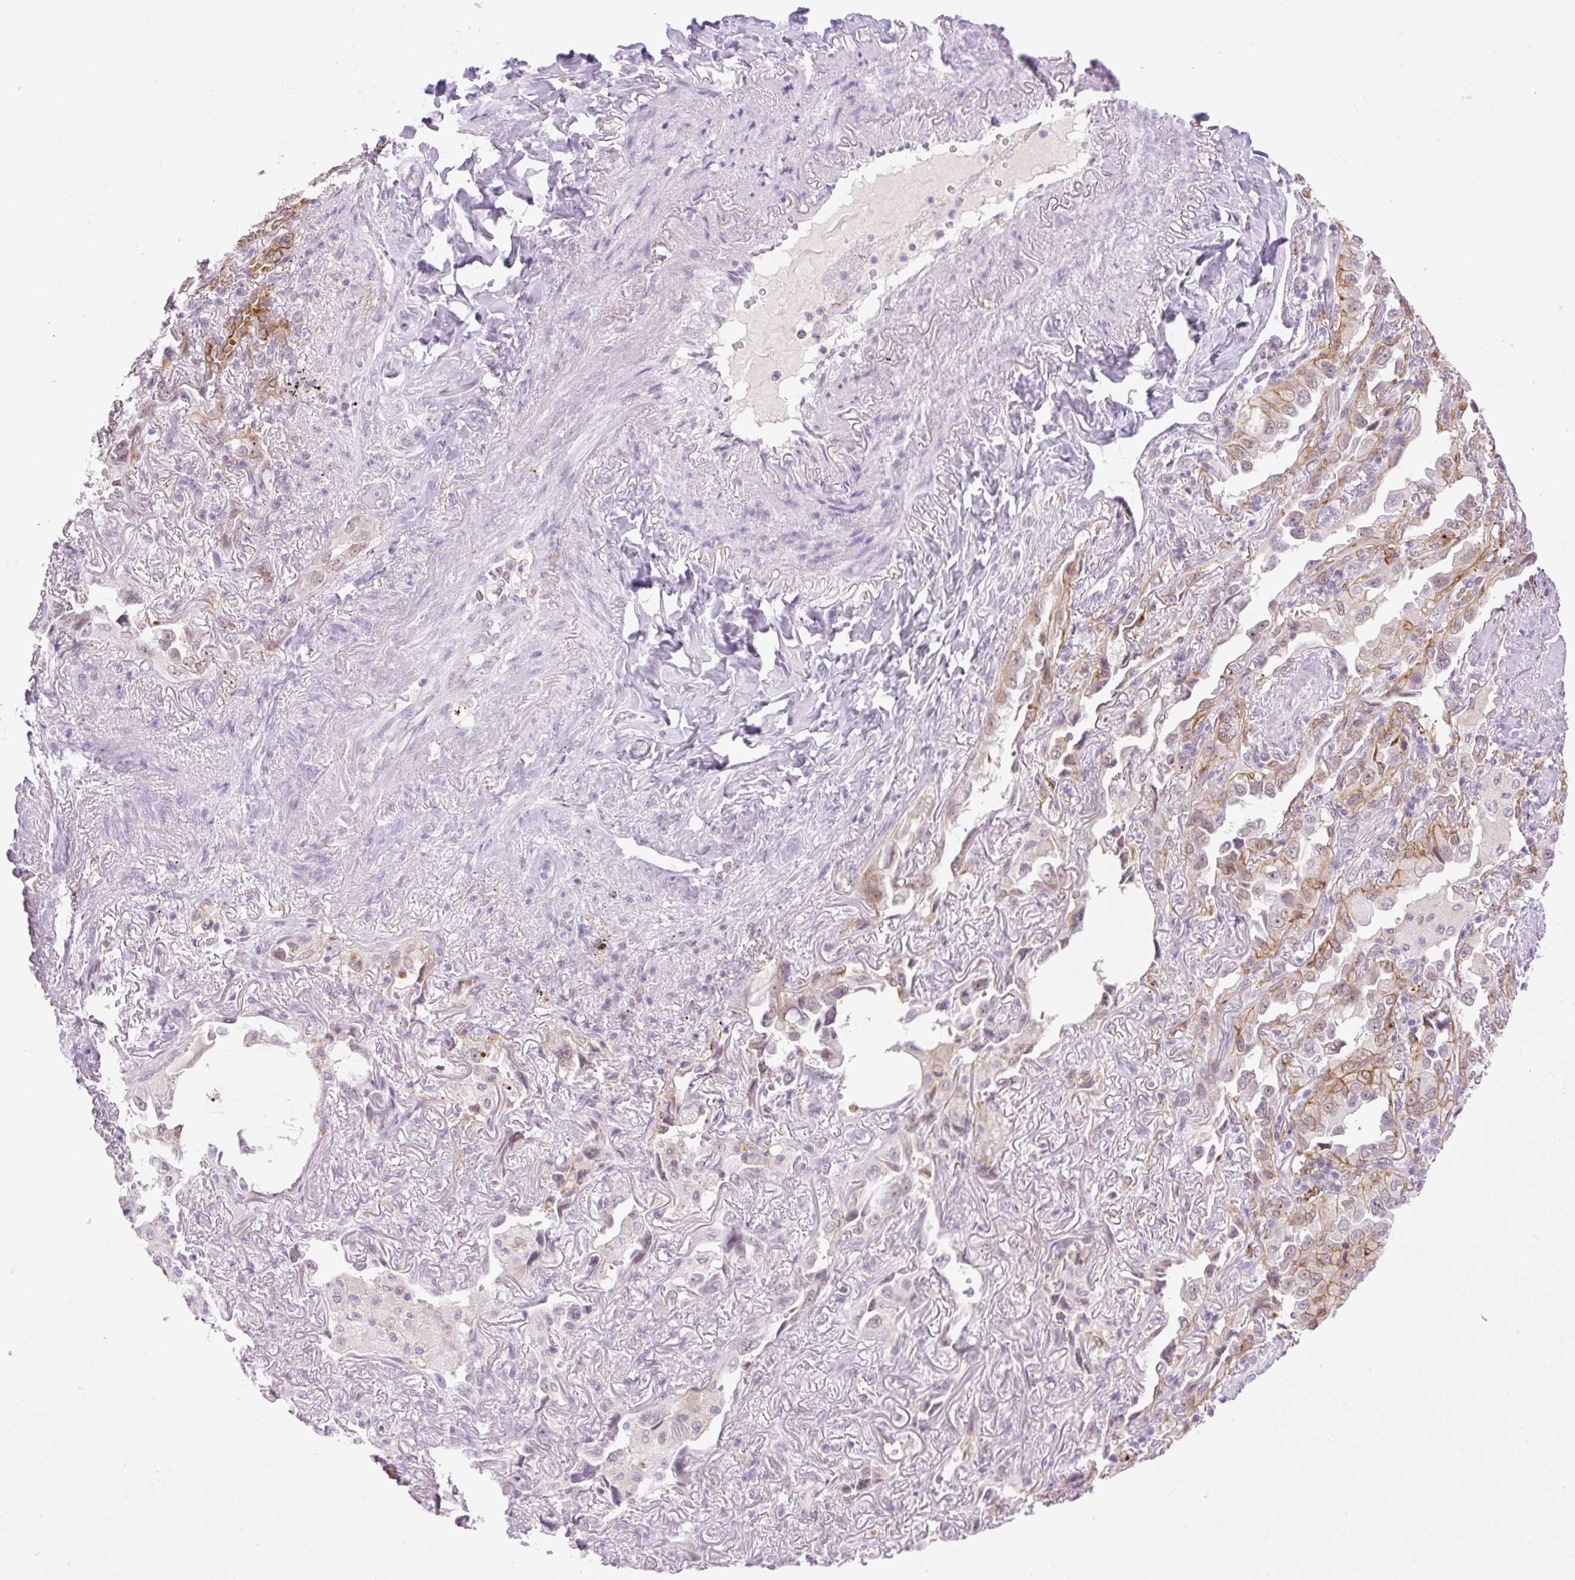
{"staining": {"intensity": "moderate", "quantity": ">75%", "location": "cytoplasmic/membranous,nuclear"}, "tissue": "lung cancer", "cell_type": "Tumor cells", "image_type": "cancer", "snomed": [{"axis": "morphology", "description": "Adenocarcinoma, NOS"}, {"axis": "topography", "description": "Lung"}], "caption": "The immunohistochemical stain shows moderate cytoplasmic/membranous and nuclear positivity in tumor cells of adenocarcinoma (lung) tissue. The protein of interest is stained brown, and the nuclei are stained in blue (DAB (3,3'-diaminobenzidine) IHC with brightfield microscopy, high magnification).", "gene": "PALM3", "patient": {"sex": "female", "age": 69}}